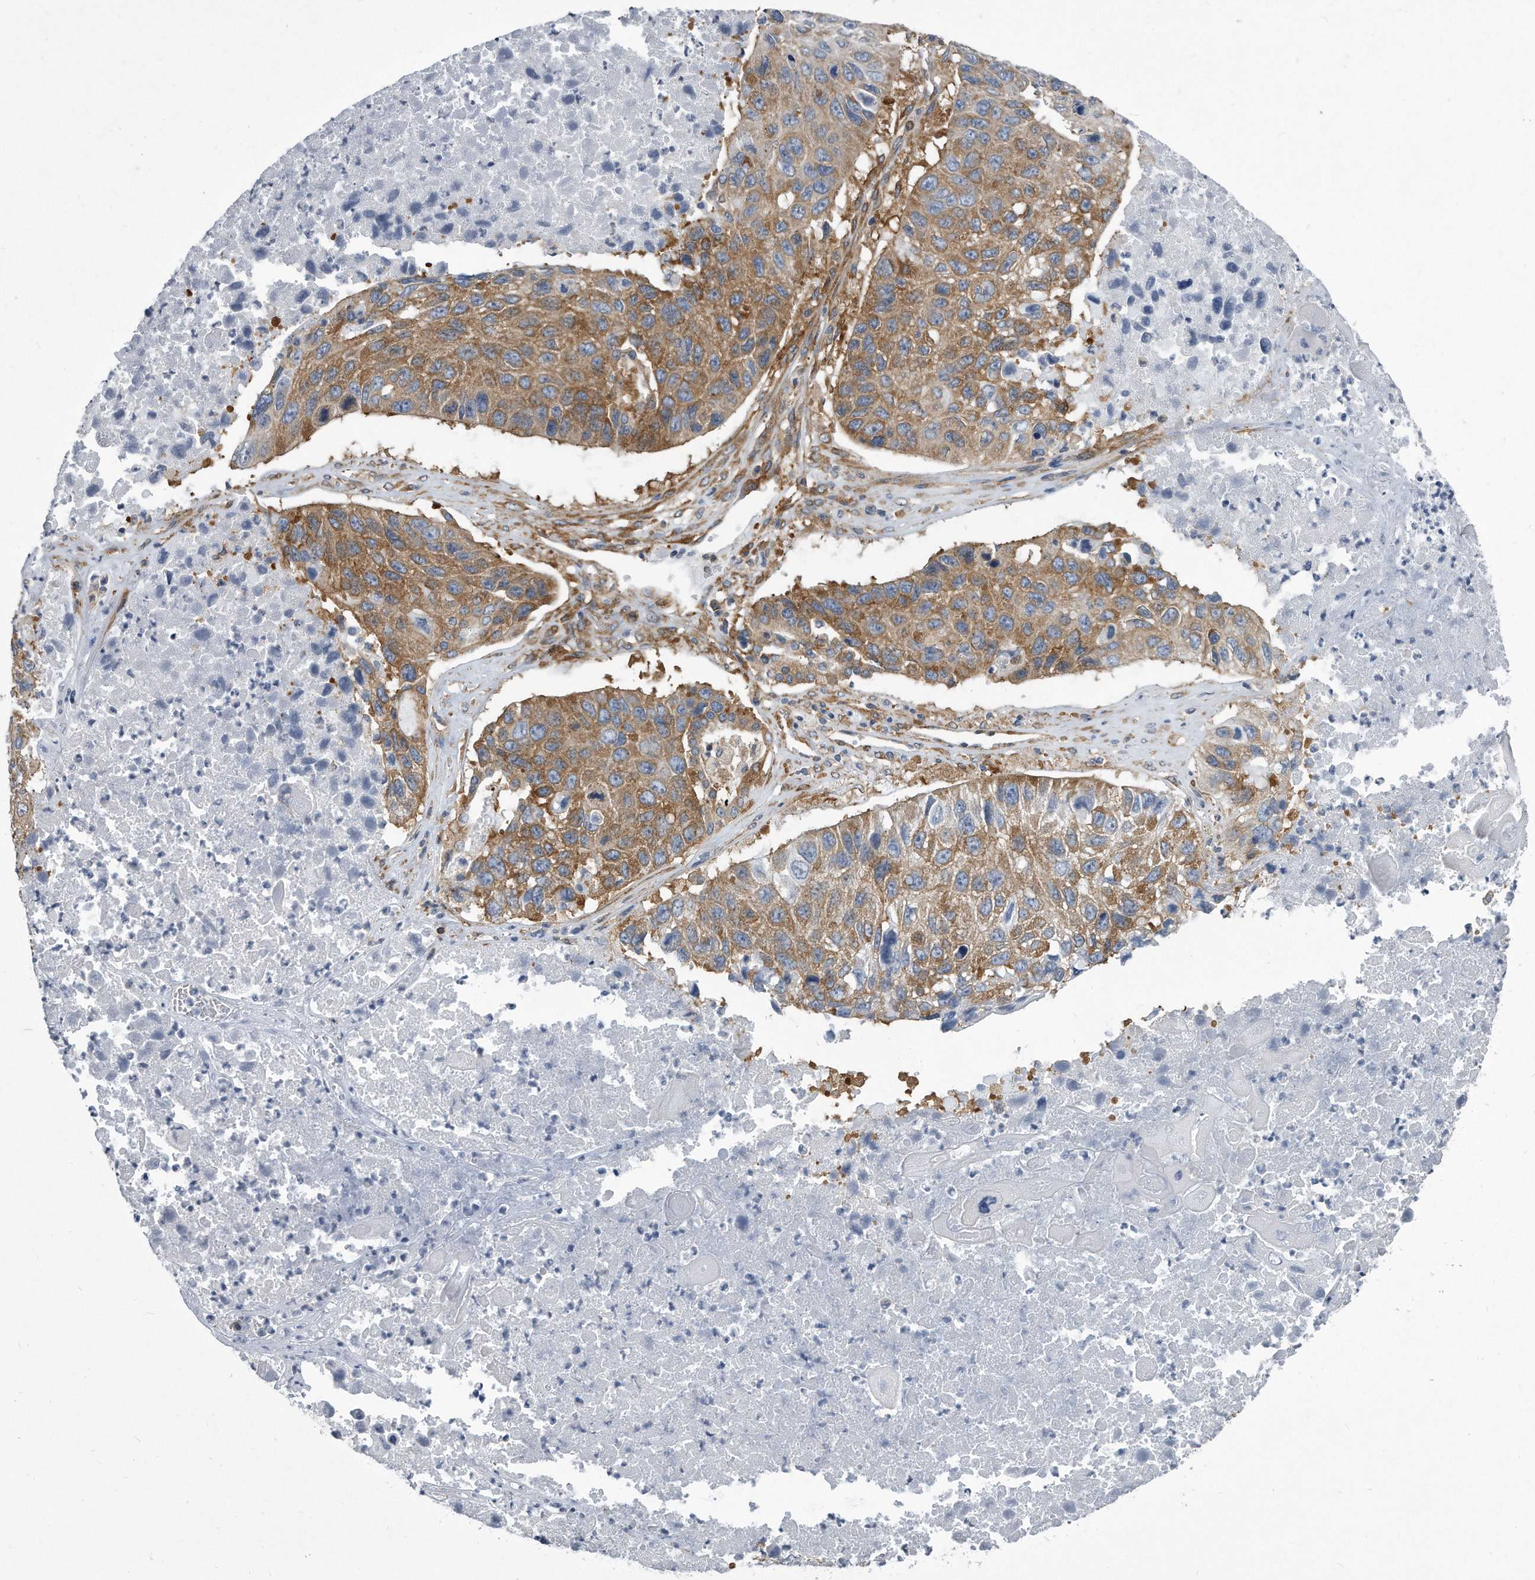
{"staining": {"intensity": "moderate", "quantity": ">75%", "location": "cytoplasmic/membranous"}, "tissue": "lung cancer", "cell_type": "Tumor cells", "image_type": "cancer", "snomed": [{"axis": "morphology", "description": "Squamous cell carcinoma, NOS"}, {"axis": "topography", "description": "Lung"}], "caption": "High-magnification brightfield microscopy of squamous cell carcinoma (lung) stained with DAB (3,3'-diaminobenzidine) (brown) and counterstained with hematoxylin (blue). tumor cells exhibit moderate cytoplasmic/membranous positivity is present in approximately>75% of cells.", "gene": "EIF2B4", "patient": {"sex": "male", "age": 61}}